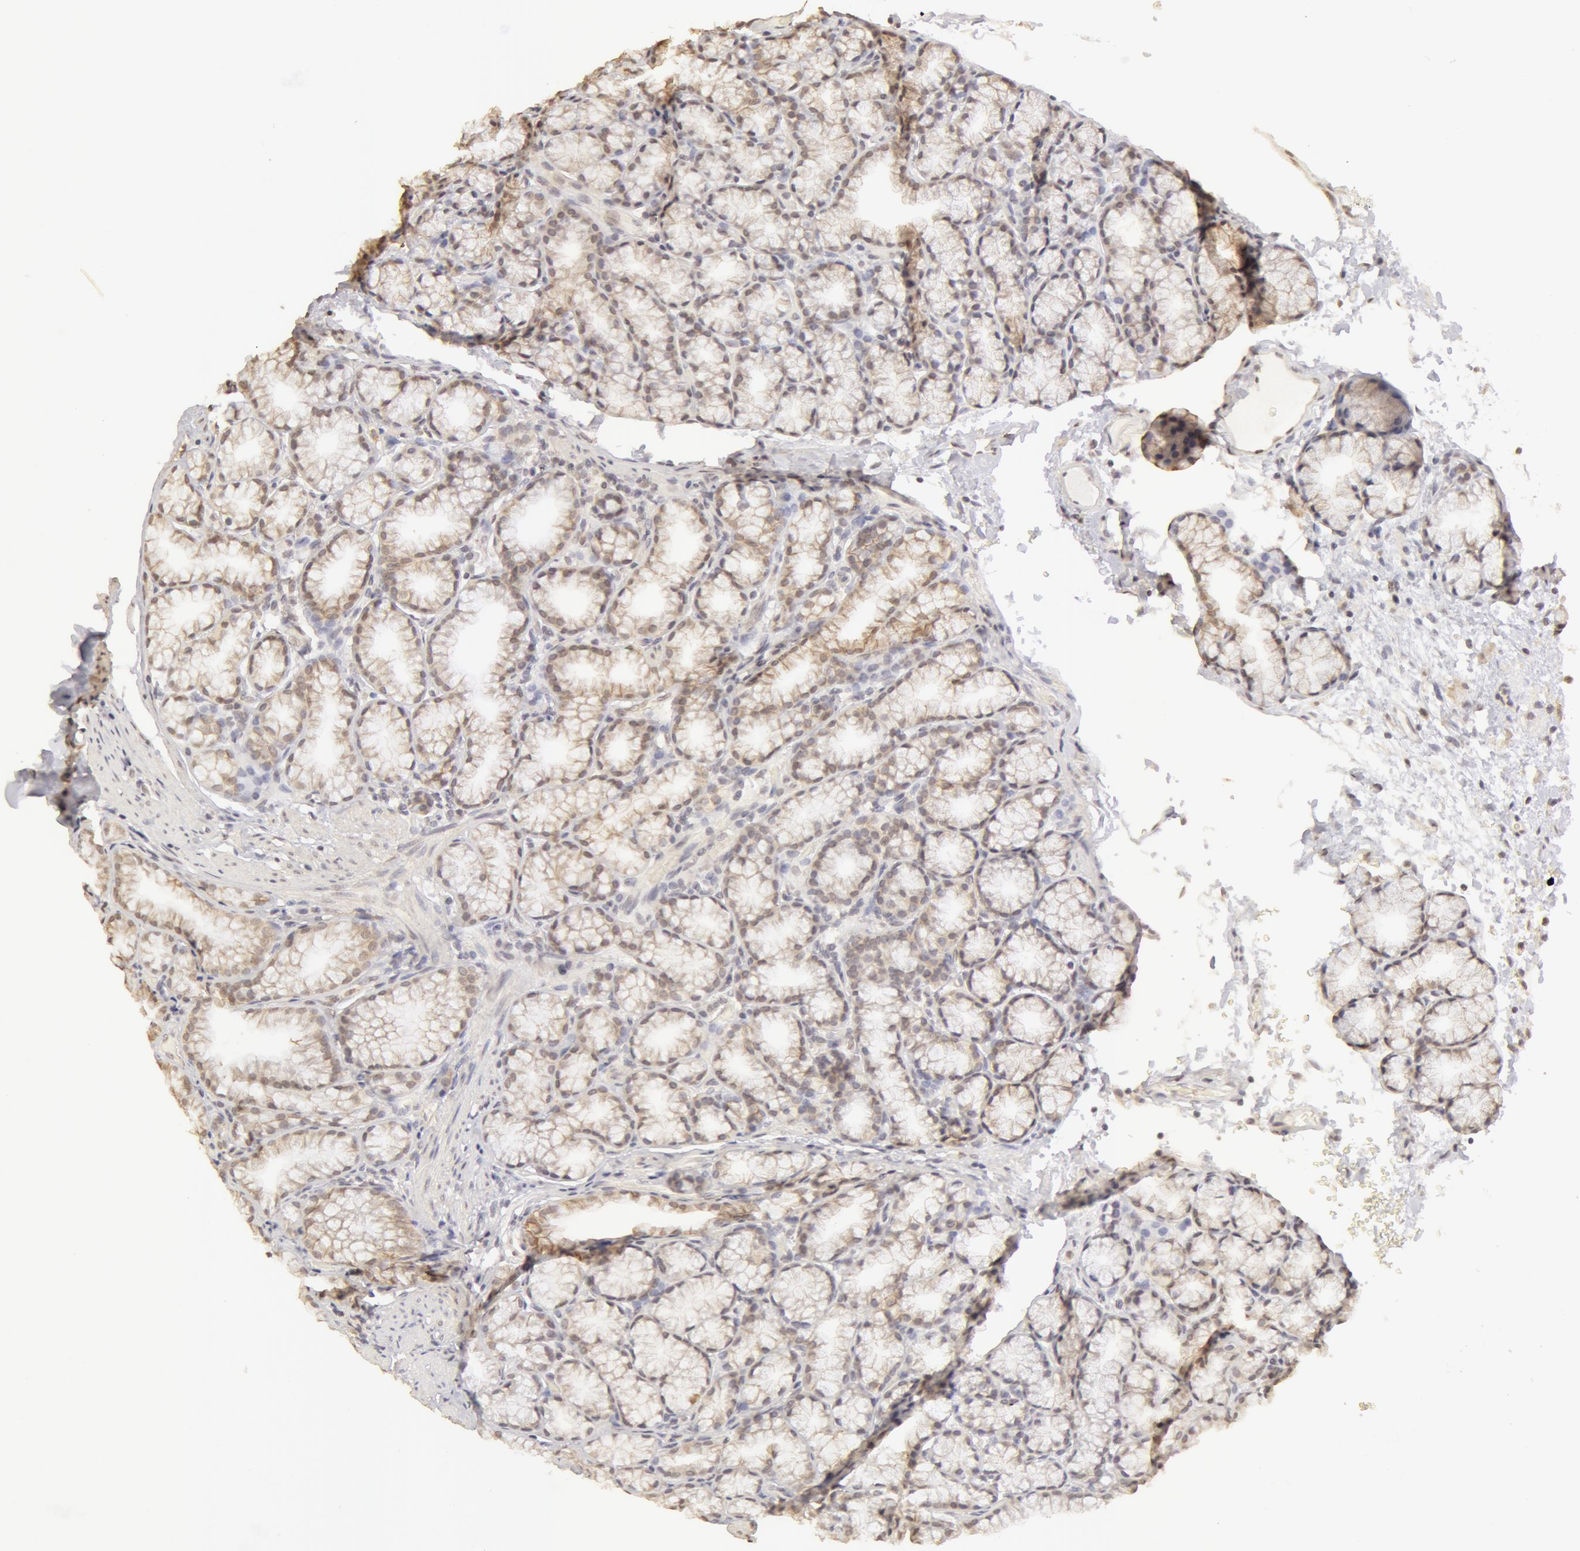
{"staining": {"intensity": "negative", "quantity": "none", "location": "none"}, "tissue": "duodenum", "cell_type": "Glandular cells", "image_type": "normal", "snomed": [{"axis": "morphology", "description": "Normal tissue, NOS"}, {"axis": "topography", "description": "Duodenum"}], "caption": "Human duodenum stained for a protein using IHC displays no positivity in glandular cells.", "gene": "ADAM10", "patient": {"sex": "female", "age": 48}}